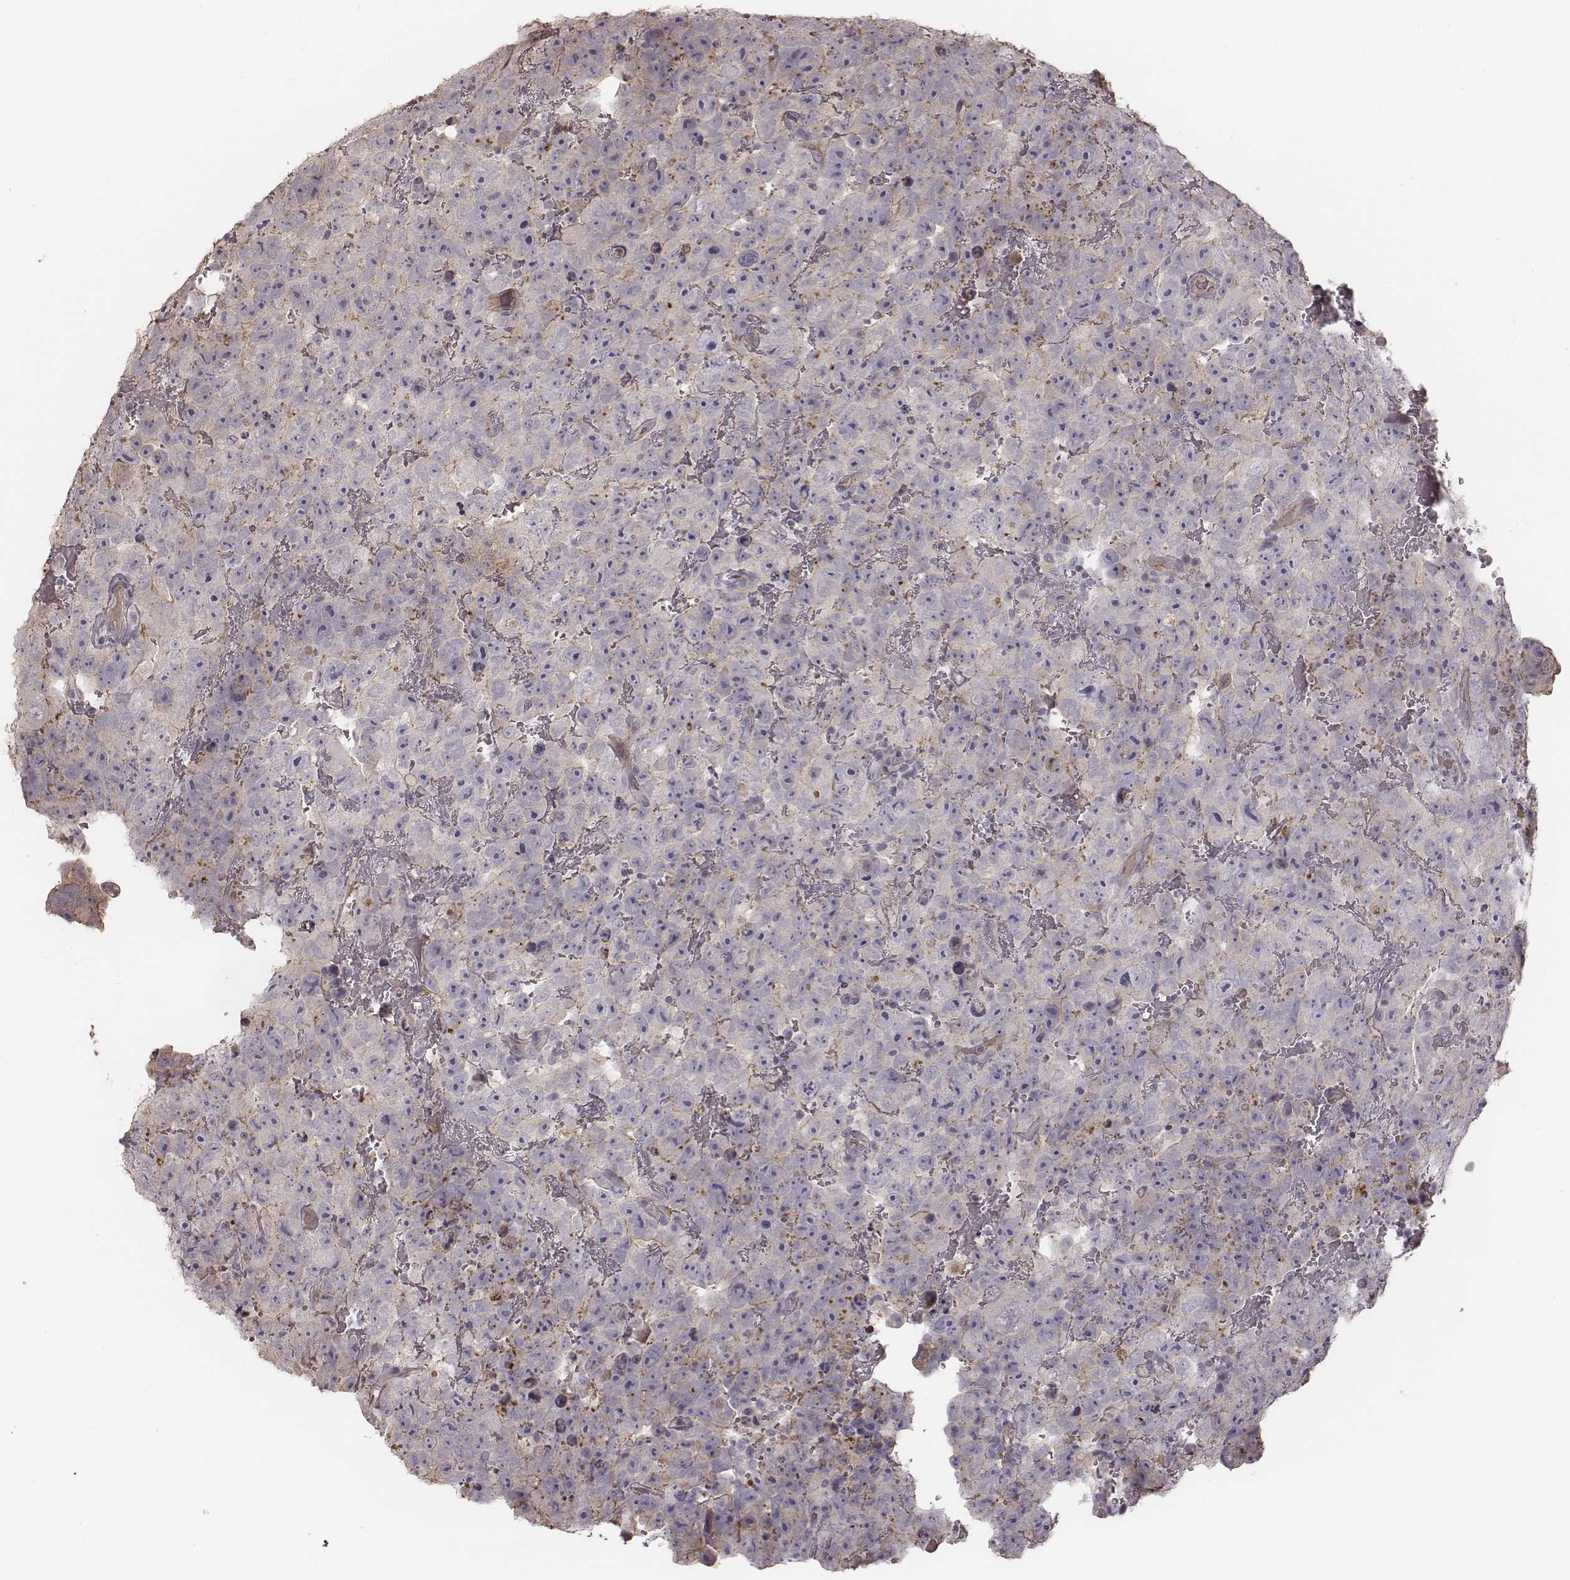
{"staining": {"intensity": "negative", "quantity": "none", "location": "none"}, "tissue": "testis cancer", "cell_type": "Tumor cells", "image_type": "cancer", "snomed": [{"axis": "morphology", "description": "Normal tissue, NOS"}, {"axis": "morphology", "description": "Carcinoma, Embryonal, NOS"}, {"axis": "topography", "description": "Testis"}, {"axis": "topography", "description": "Epididymis"}], "caption": "Immunohistochemical staining of testis embryonal carcinoma exhibits no significant expression in tumor cells.", "gene": "OTOGL", "patient": {"sex": "male", "age": 24}}